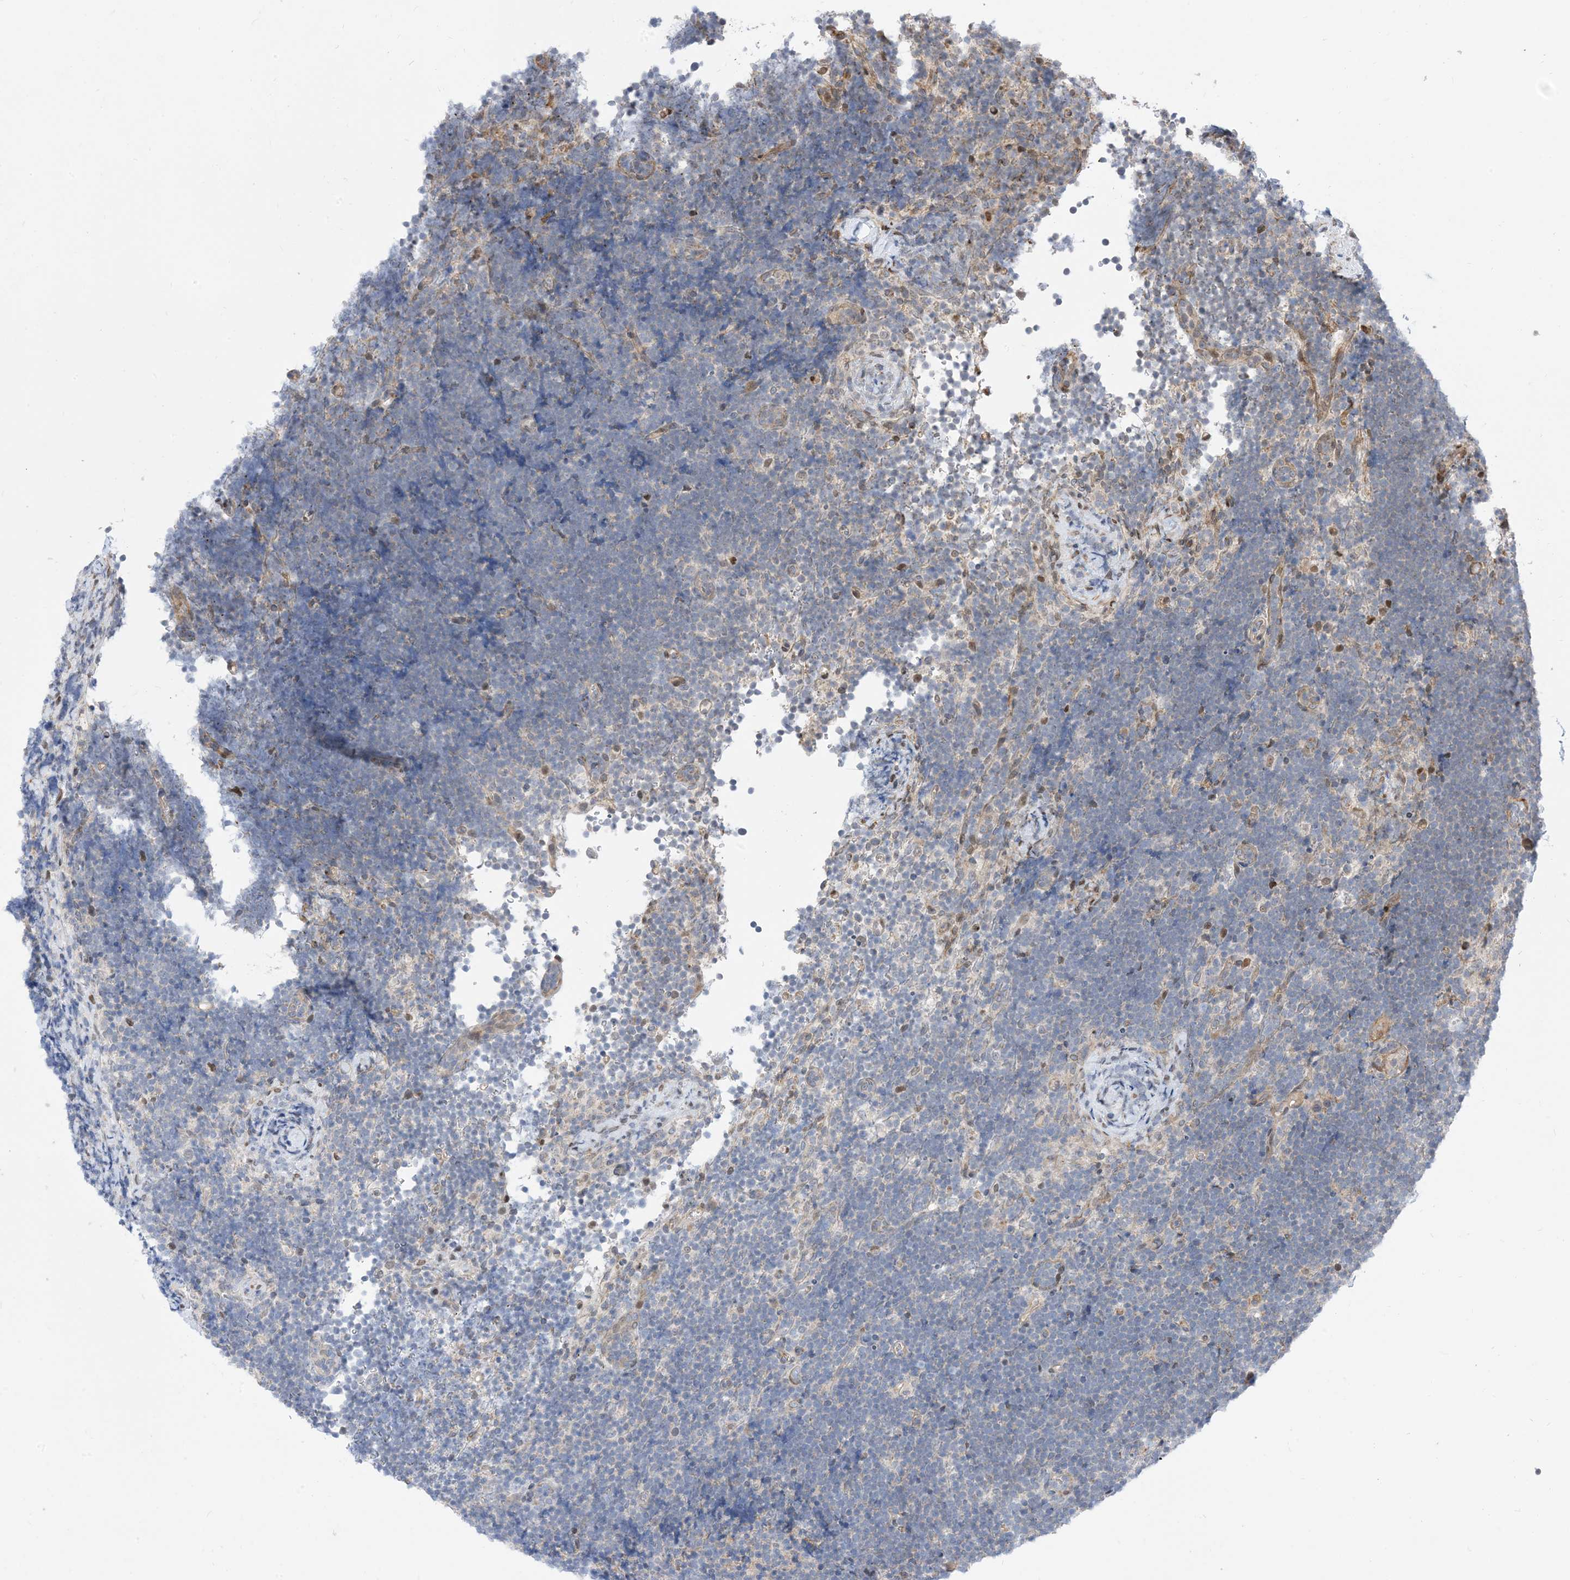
{"staining": {"intensity": "negative", "quantity": "none", "location": "none"}, "tissue": "lymphoma", "cell_type": "Tumor cells", "image_type": "cancer", "snomed": [{"axis": "morphology", "description": "Malignant lymphoma, non-Hodgkin's type, High grade"}, {"axis": "topography", "description": "Lymph node"}], "caption": "This is an immunohistochemistry (IHC) photomicrograph of lymphoma. There is no expression in tumor cells.", "gene": "TYSND1", "patient": {"sex": "male", "age": 13}}